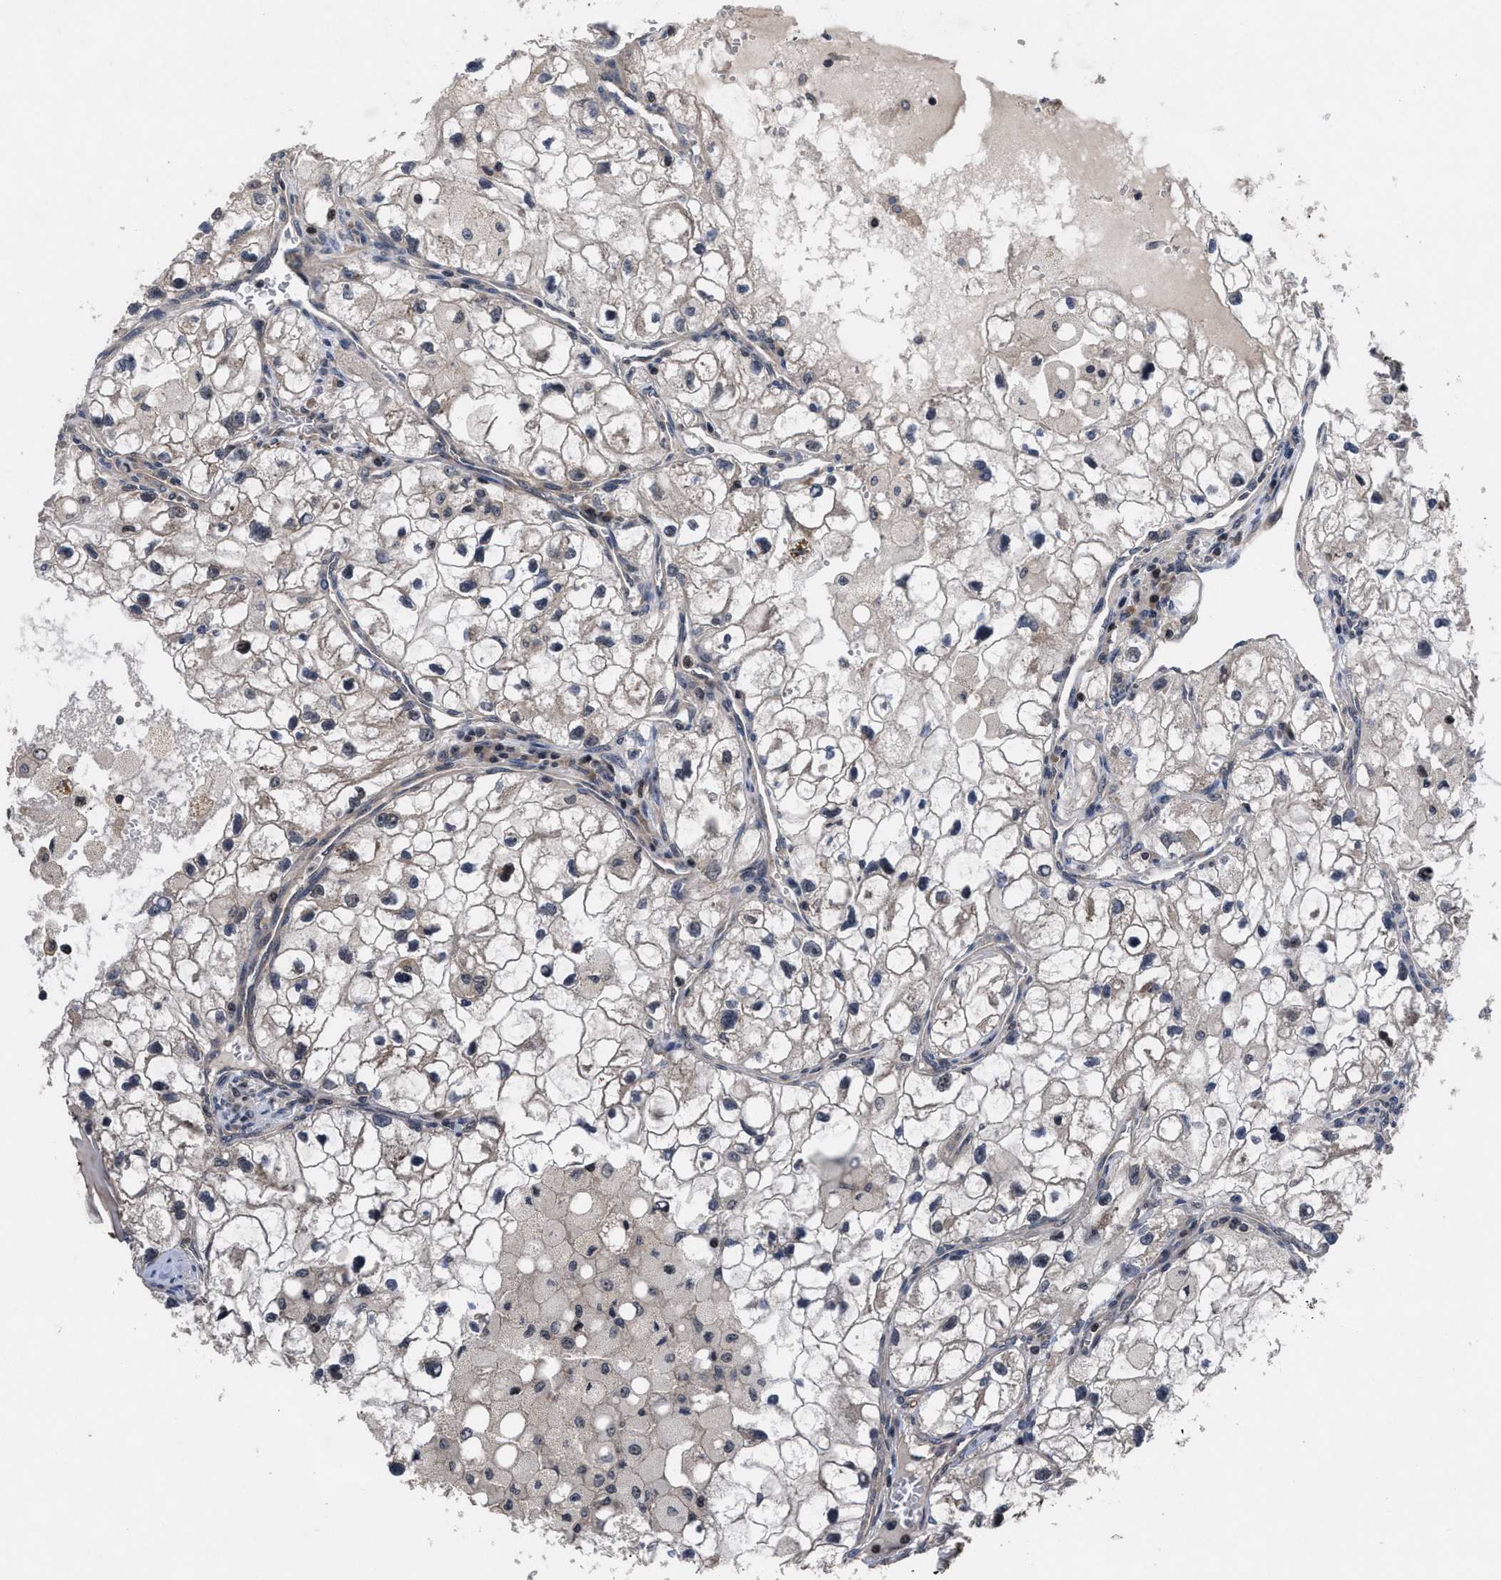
{"staining": {"intensity": "negative", "quantity": "none", "location": "none"}, "tissue": "renal cancer", "cell_type": "Tumor cells", "image_type": "cancer", "snomed": [{"axis": "morphology", "description": "Adenocarcinoma, NOS"}, {"axis": "topography", "description": "Kidney"}], "caption": "Tumor cells show no significant protein expression in renal adenocarcinoma. (Stains: DAB immunohistochemistry with hematoxylin counter stain, Microscopy: brightfield microscopy at high magnification).", "gene": "DNAJC14", "patient": {"sex": "female", "age": 70}}